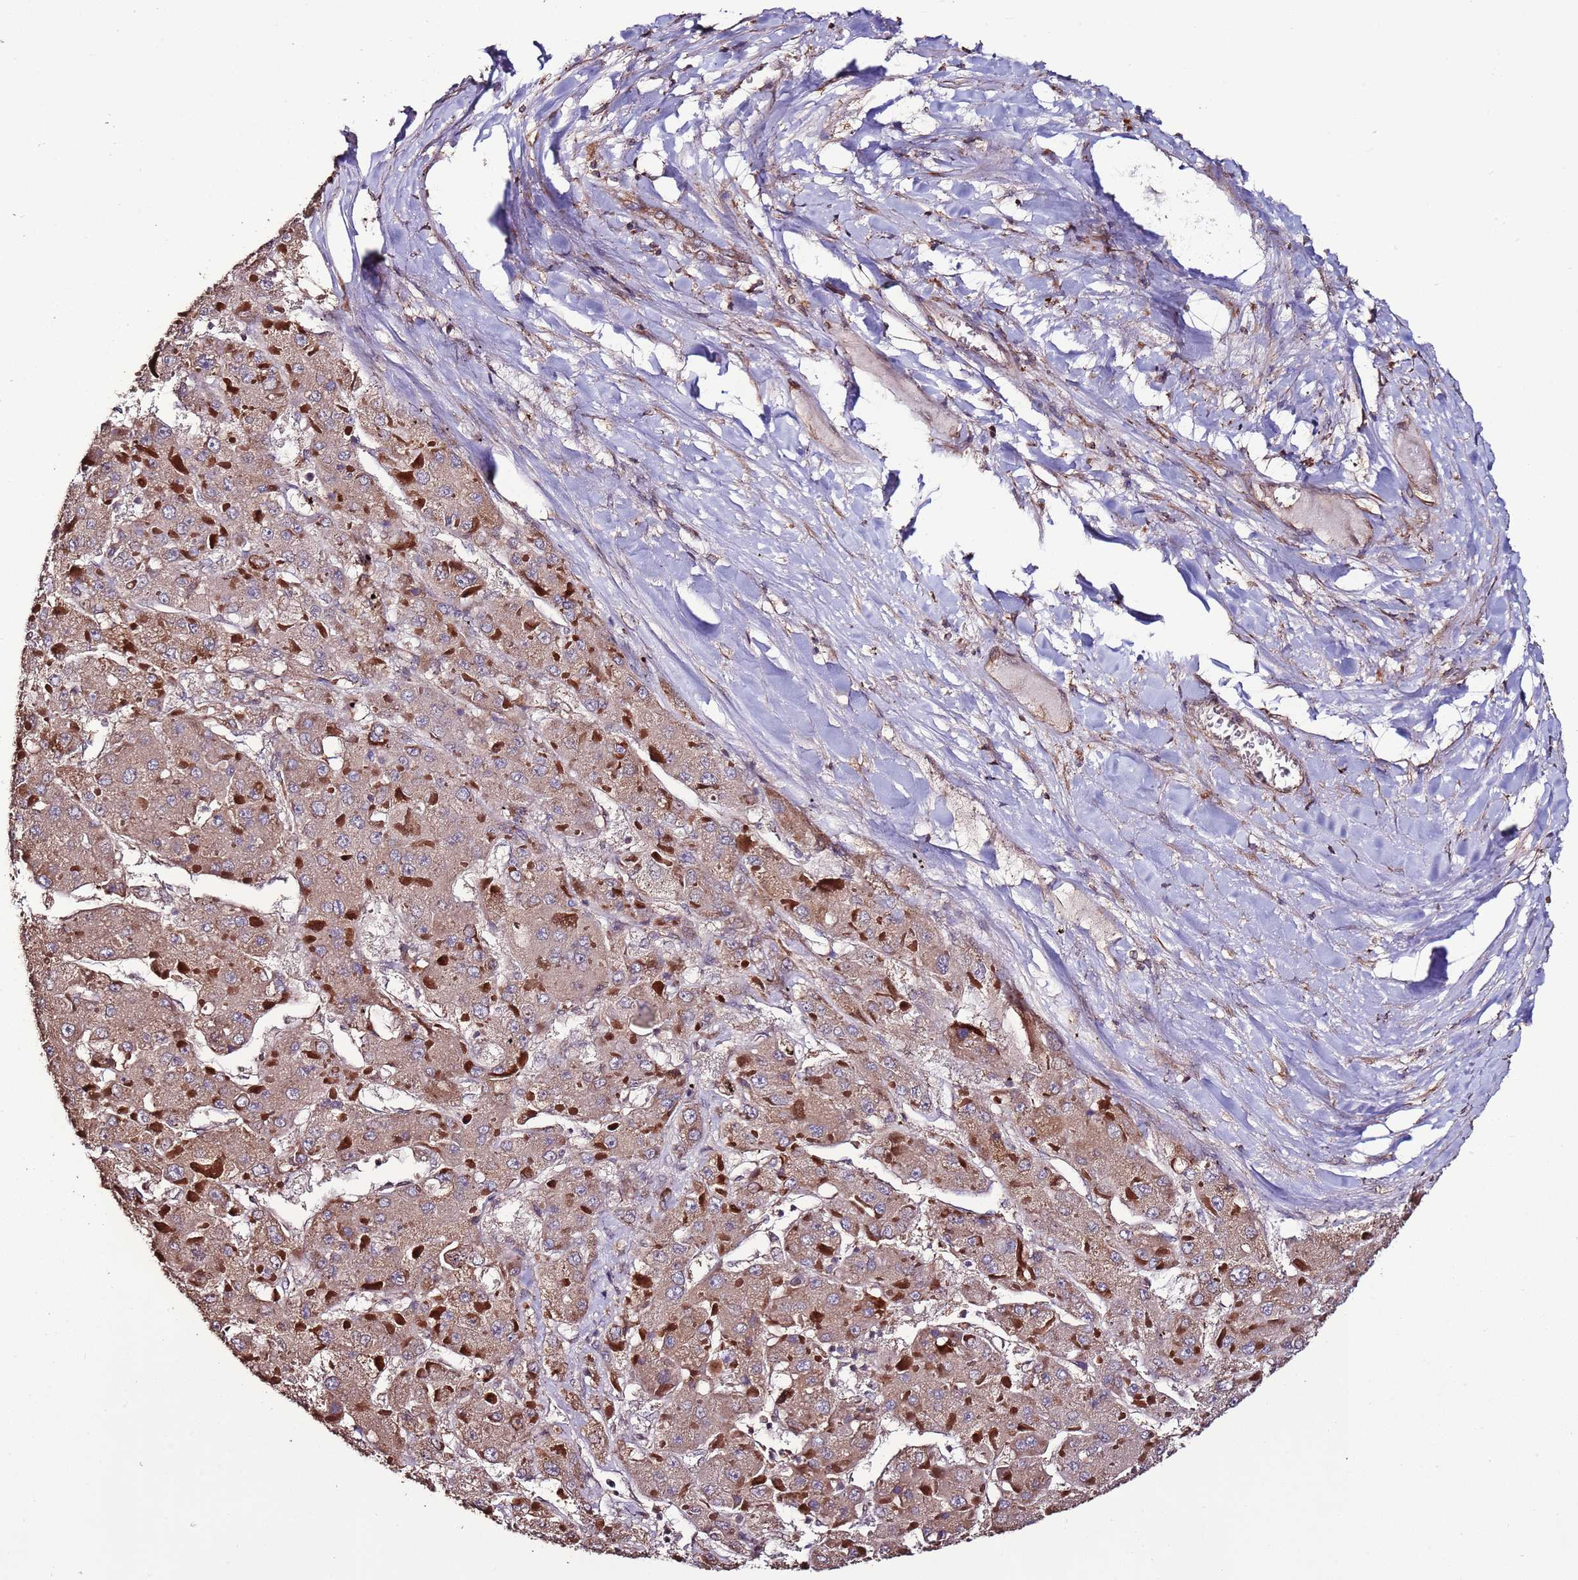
{"staining": {"intensity": "moderate", "quantity": ">75%", "location": "cytoplasmic/membranous"}, "tissue": "liver cancer", "cell_type": "Tumor cells", "image_type": "cancer", "snomed": [{"axis": "morphology", "description": "Carcinoma, Hepatocellular, NOS"}, {"axis": "topography", "description": "Liver"}], "caption": "Brown immunohistochemical staining in liver cancer shows moderate cytoplasmic/membranous expression in about >75% of tumor cells. Using DAB (brown) and hematoxylin (blue) stains, captured at high magnification using brightfield microscopy.", "gene": "SLC41A3", "patient": {"sex": "female", "age": 73}}